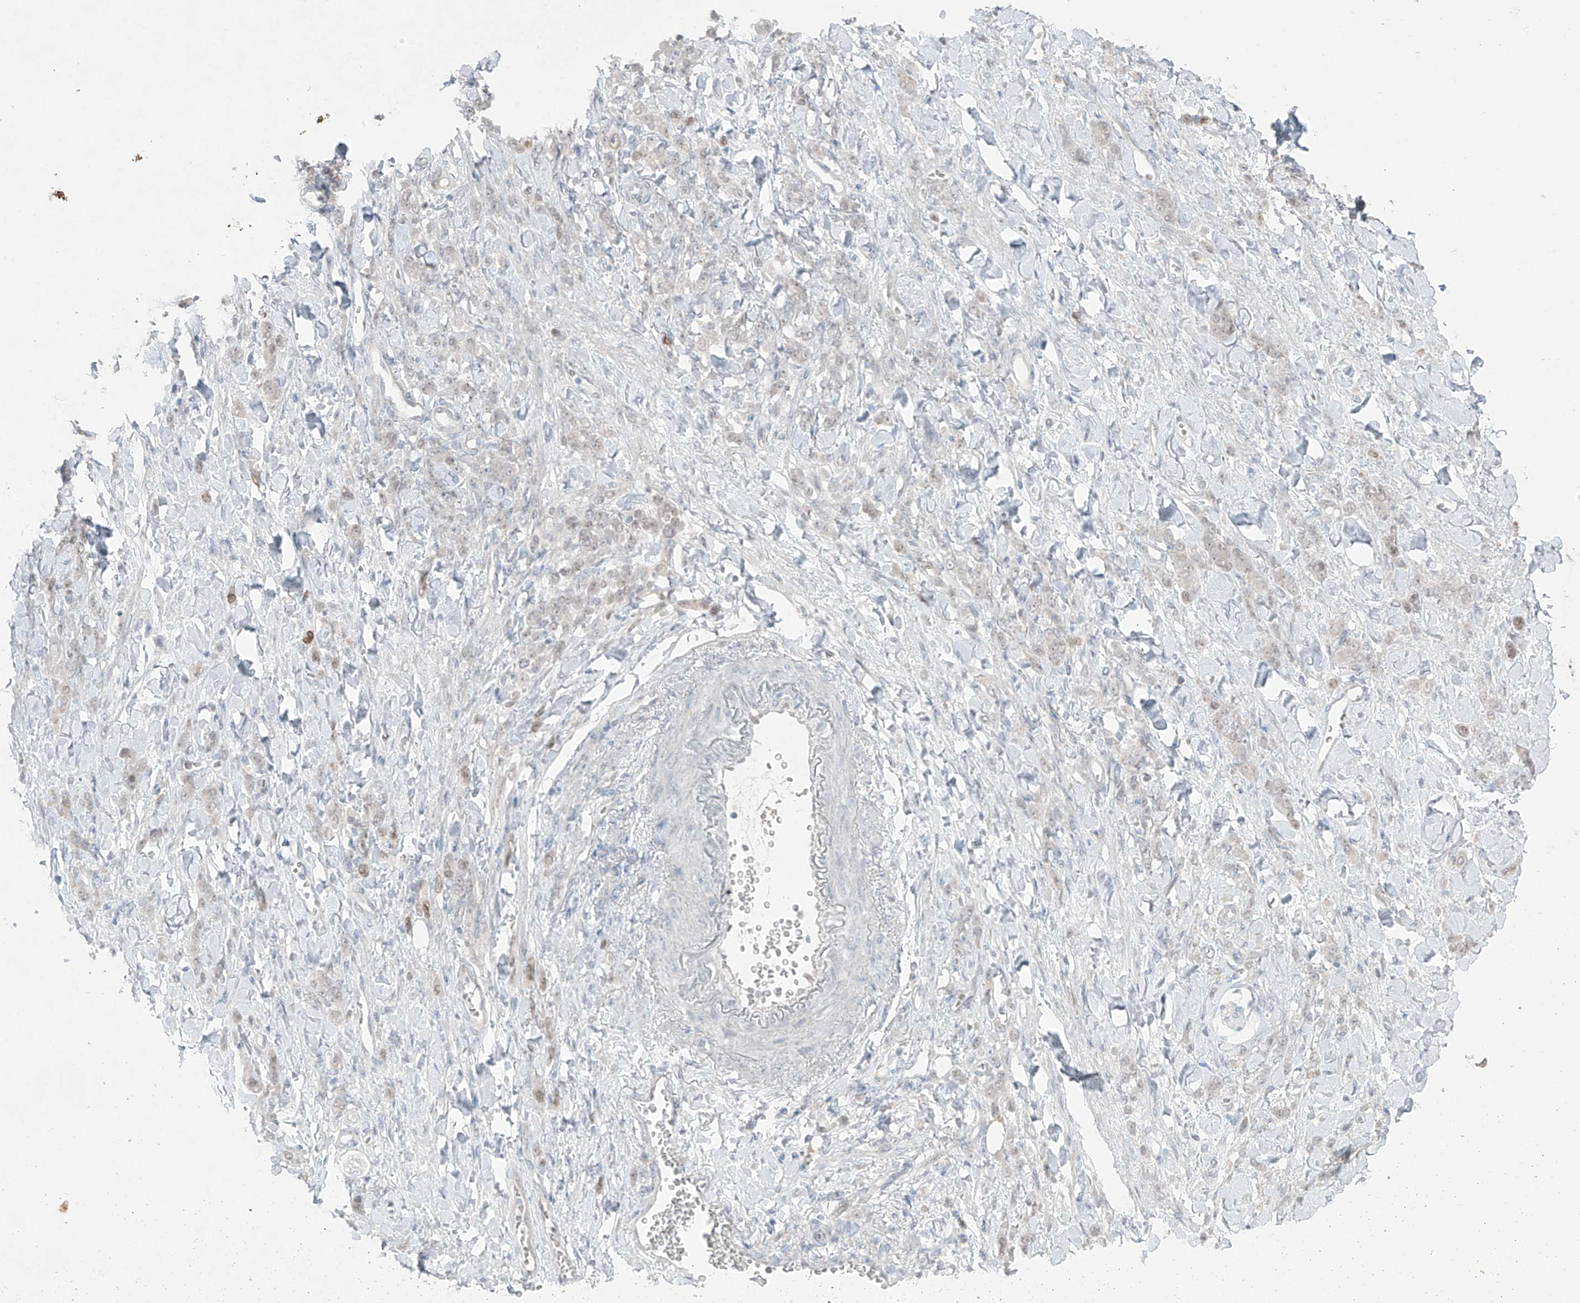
{"staining": {"intensity": "weak", "quantity": "25%-75%", "location": "nuclear"}, "tissue": "stomach cancer", "cell_type": "Tumor cells", "image_type": "cancer", "snomed": [{"axis": "morphology", "description": "Normal tissue, NOS"}, {"axis": "morphology", "description": "Adenocarcinoma, NOS"}, {"axis": "topography", "description": "Stomach"}], "caption": "The histopathology image displays a brown stain indicating the presence of a protein in the nuclear of tumor cells in stomach adenocarcinoma.", "gene": "PRDM6", "patient": {"sex": "male", "age": 82}}